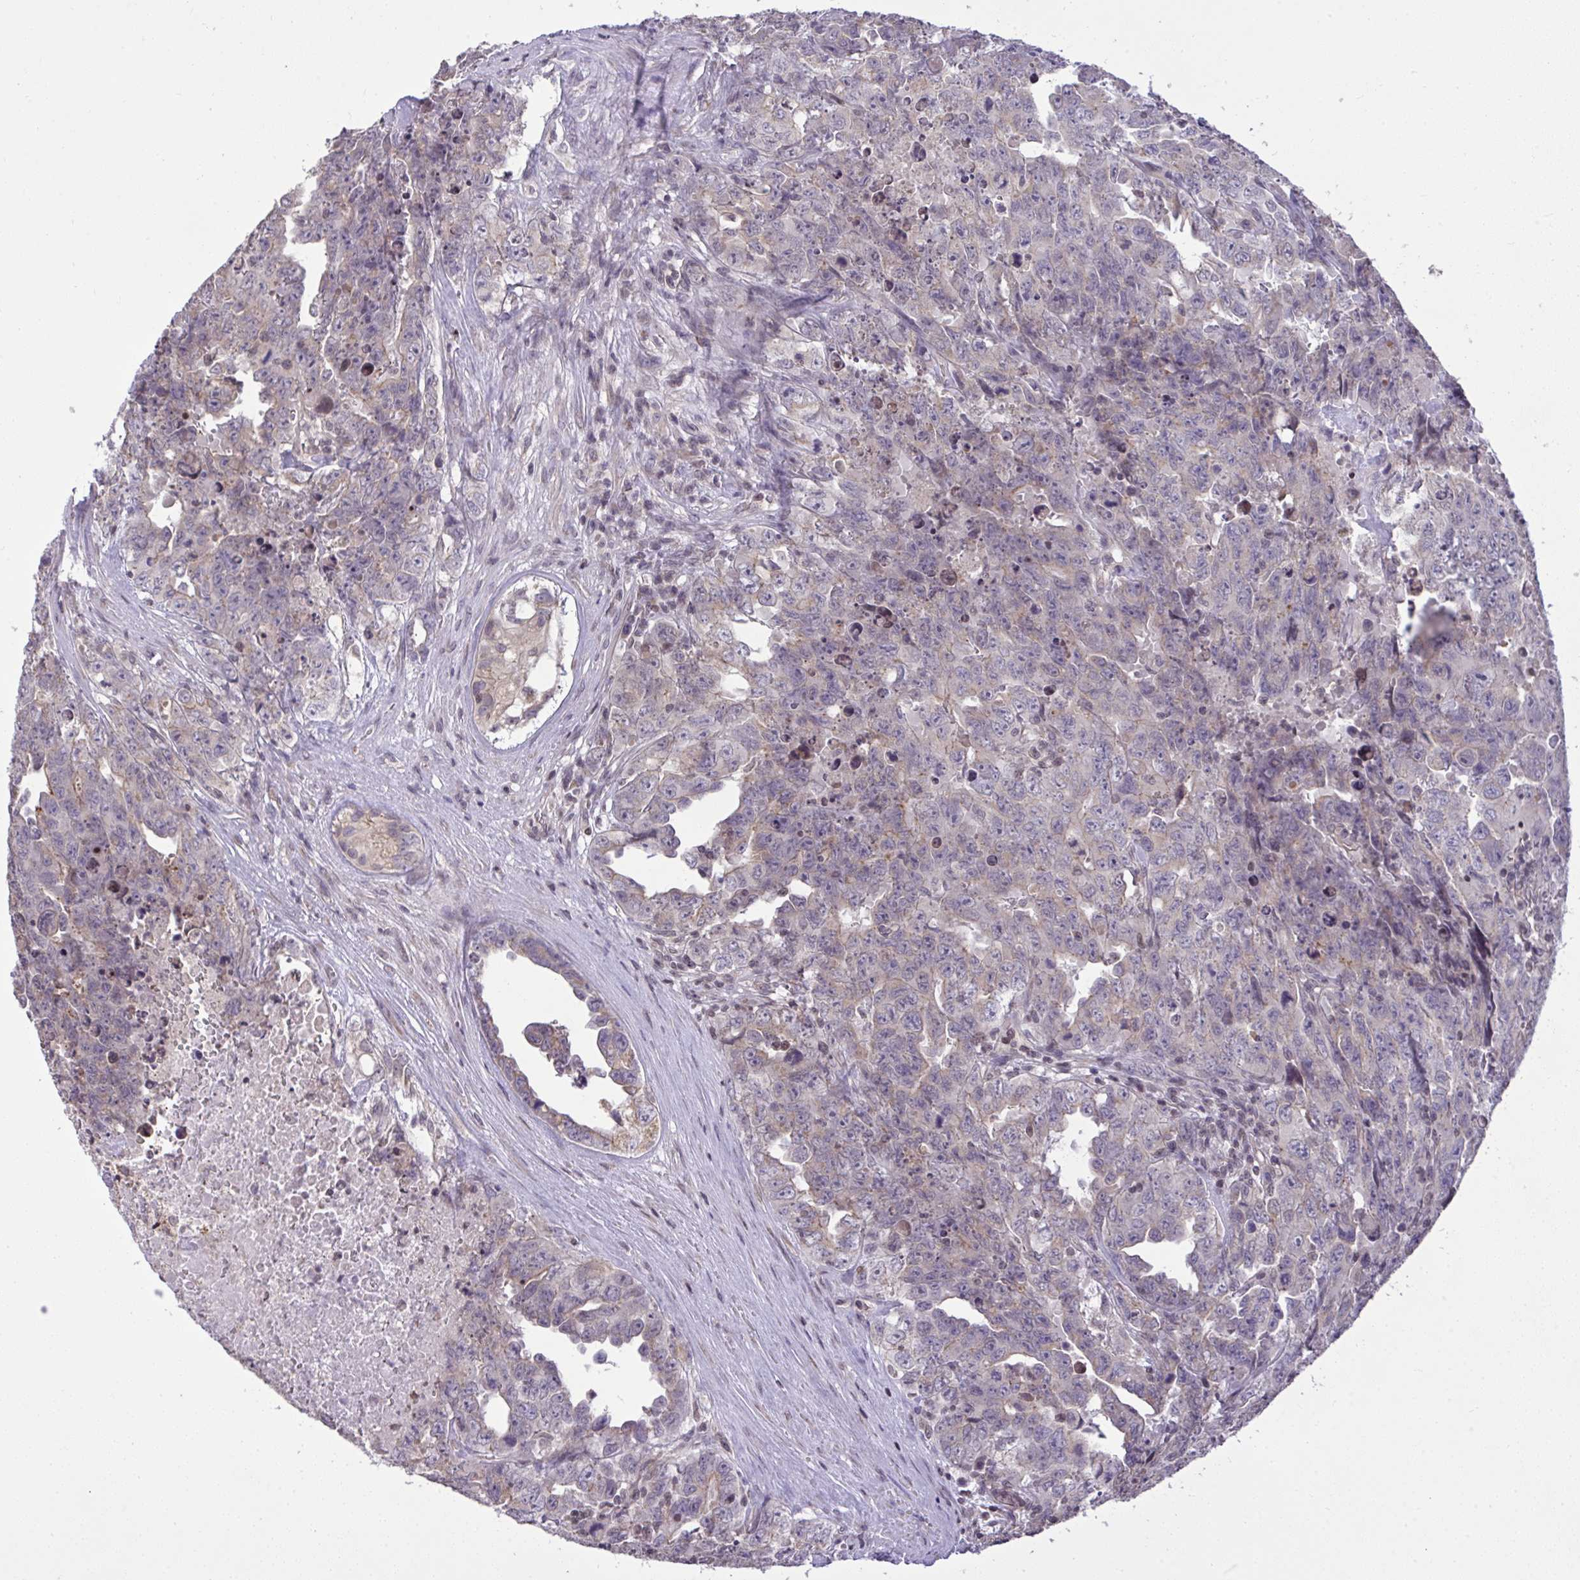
{"staining": {"intensity": "negative", "quantity": "none", "location": "none"}, "tissue": "testis cancer", "cell_type": "Tumor cells", "image_type": "cancer", "snomed": [{"axis": "morphology", "description": "Carcinoma, Embryonal, NOS"}, {"axis": "topography", "description": "Testis"}], "caption": "High power microscopy micrograph of an IHC photomicrograph of testis embryonal carcinoma, revealing no significant expression in tumor cells.", "gene": "CYP20A1", "patient": {"sex": "male", "age": 24}}